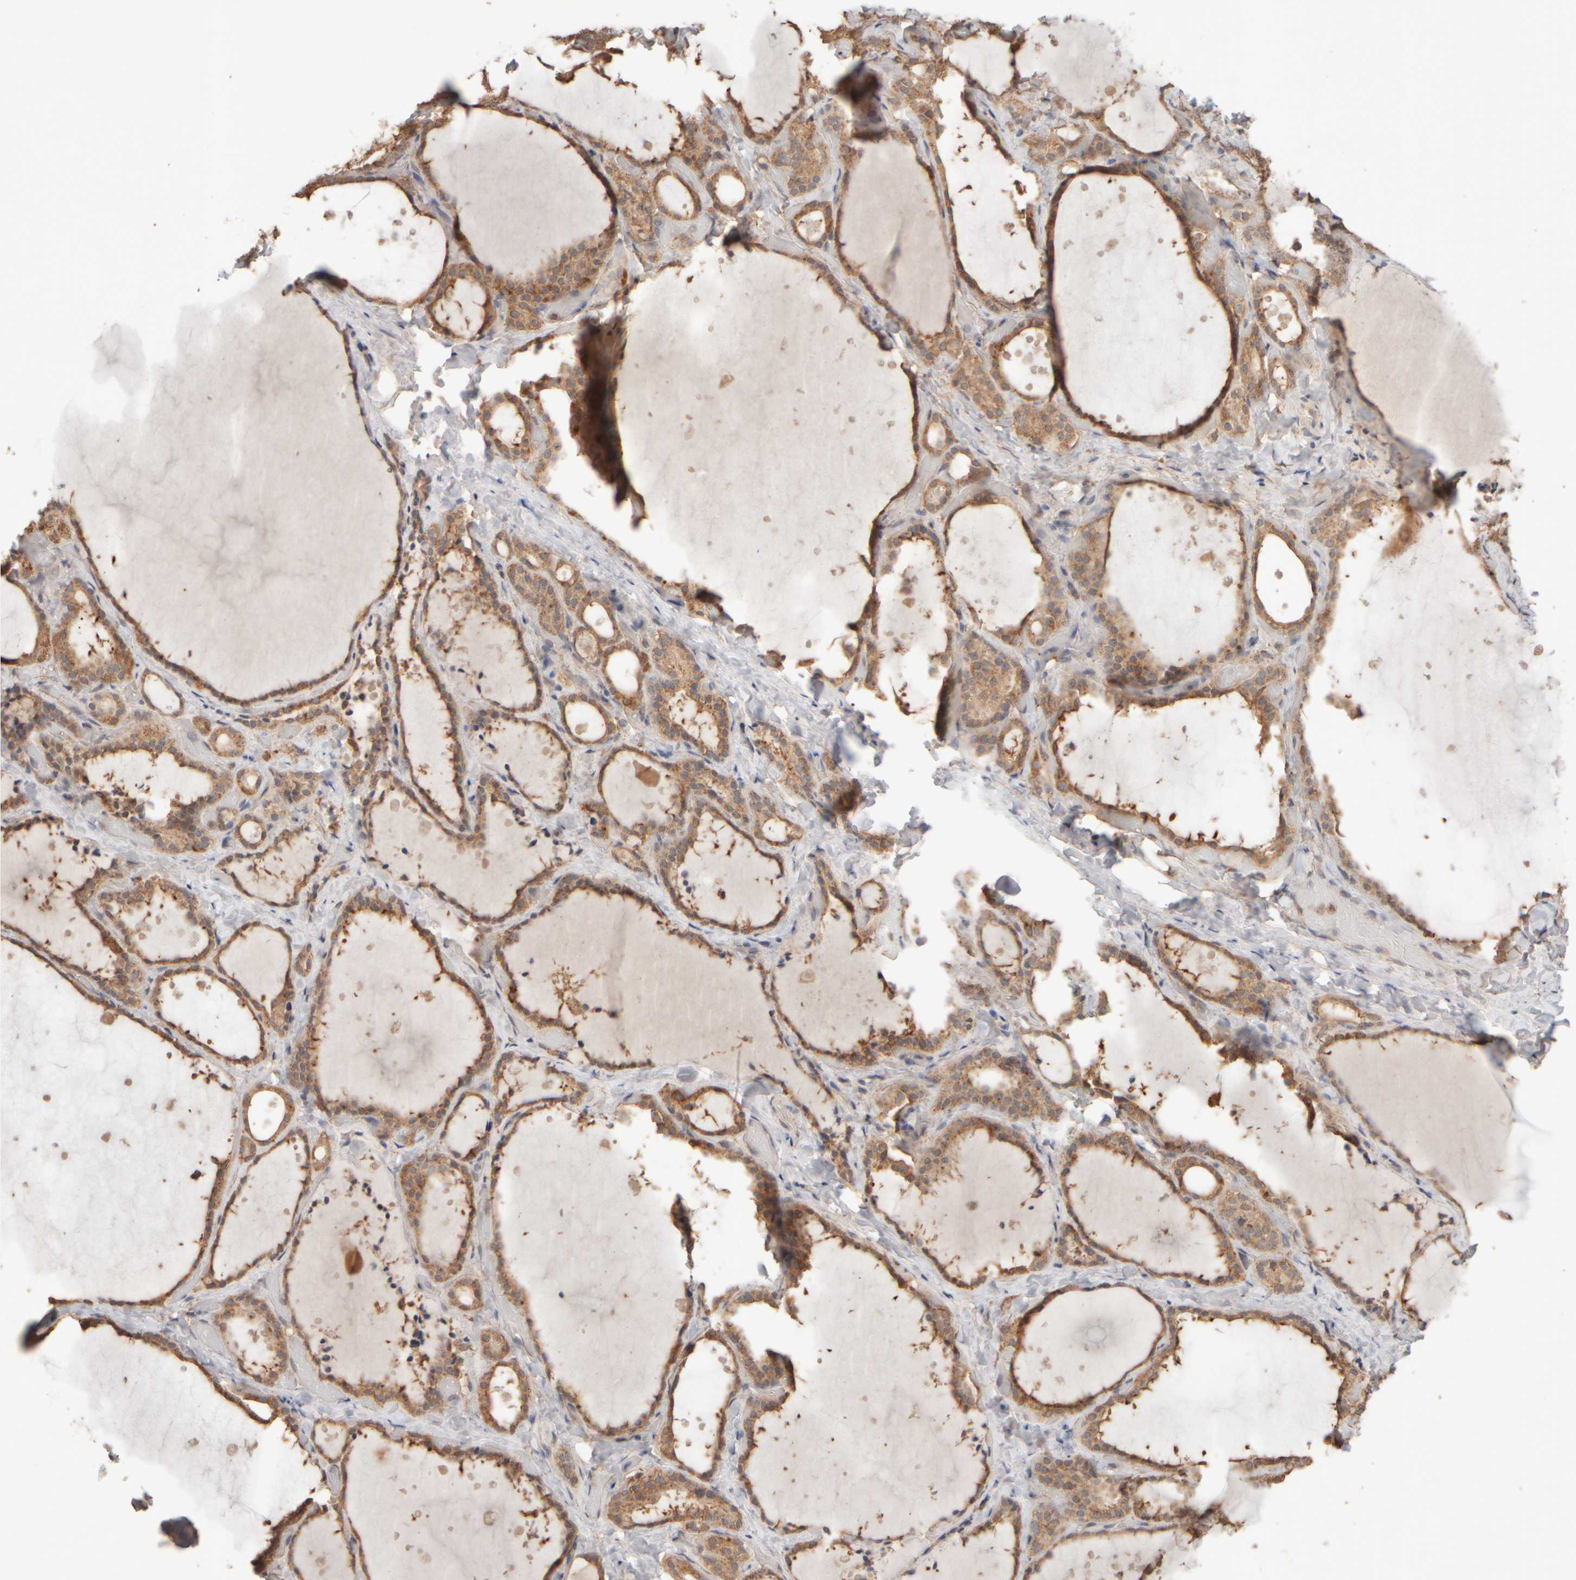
{"staining": {"intensity": "moderate", "quantity": ">75%", "location": "cytoplasmic/membranous"}, "tissue": "thyroid gland", "cell_type": "Glandular cells", "image_type": "normal", "snomed": [{"axis": "morphology", "description": "Normal tissue, NOS"}, {"axis": "topography", "description": "Thyroid gland"}], "caption": "A brown stain highlights moderate cytoplasmic/membranous staining of a protein in glandular cells of unremarkable human thyroid gland.", "gene": "EIF2B3", "patient": {"sex": "female", "age": 44}}